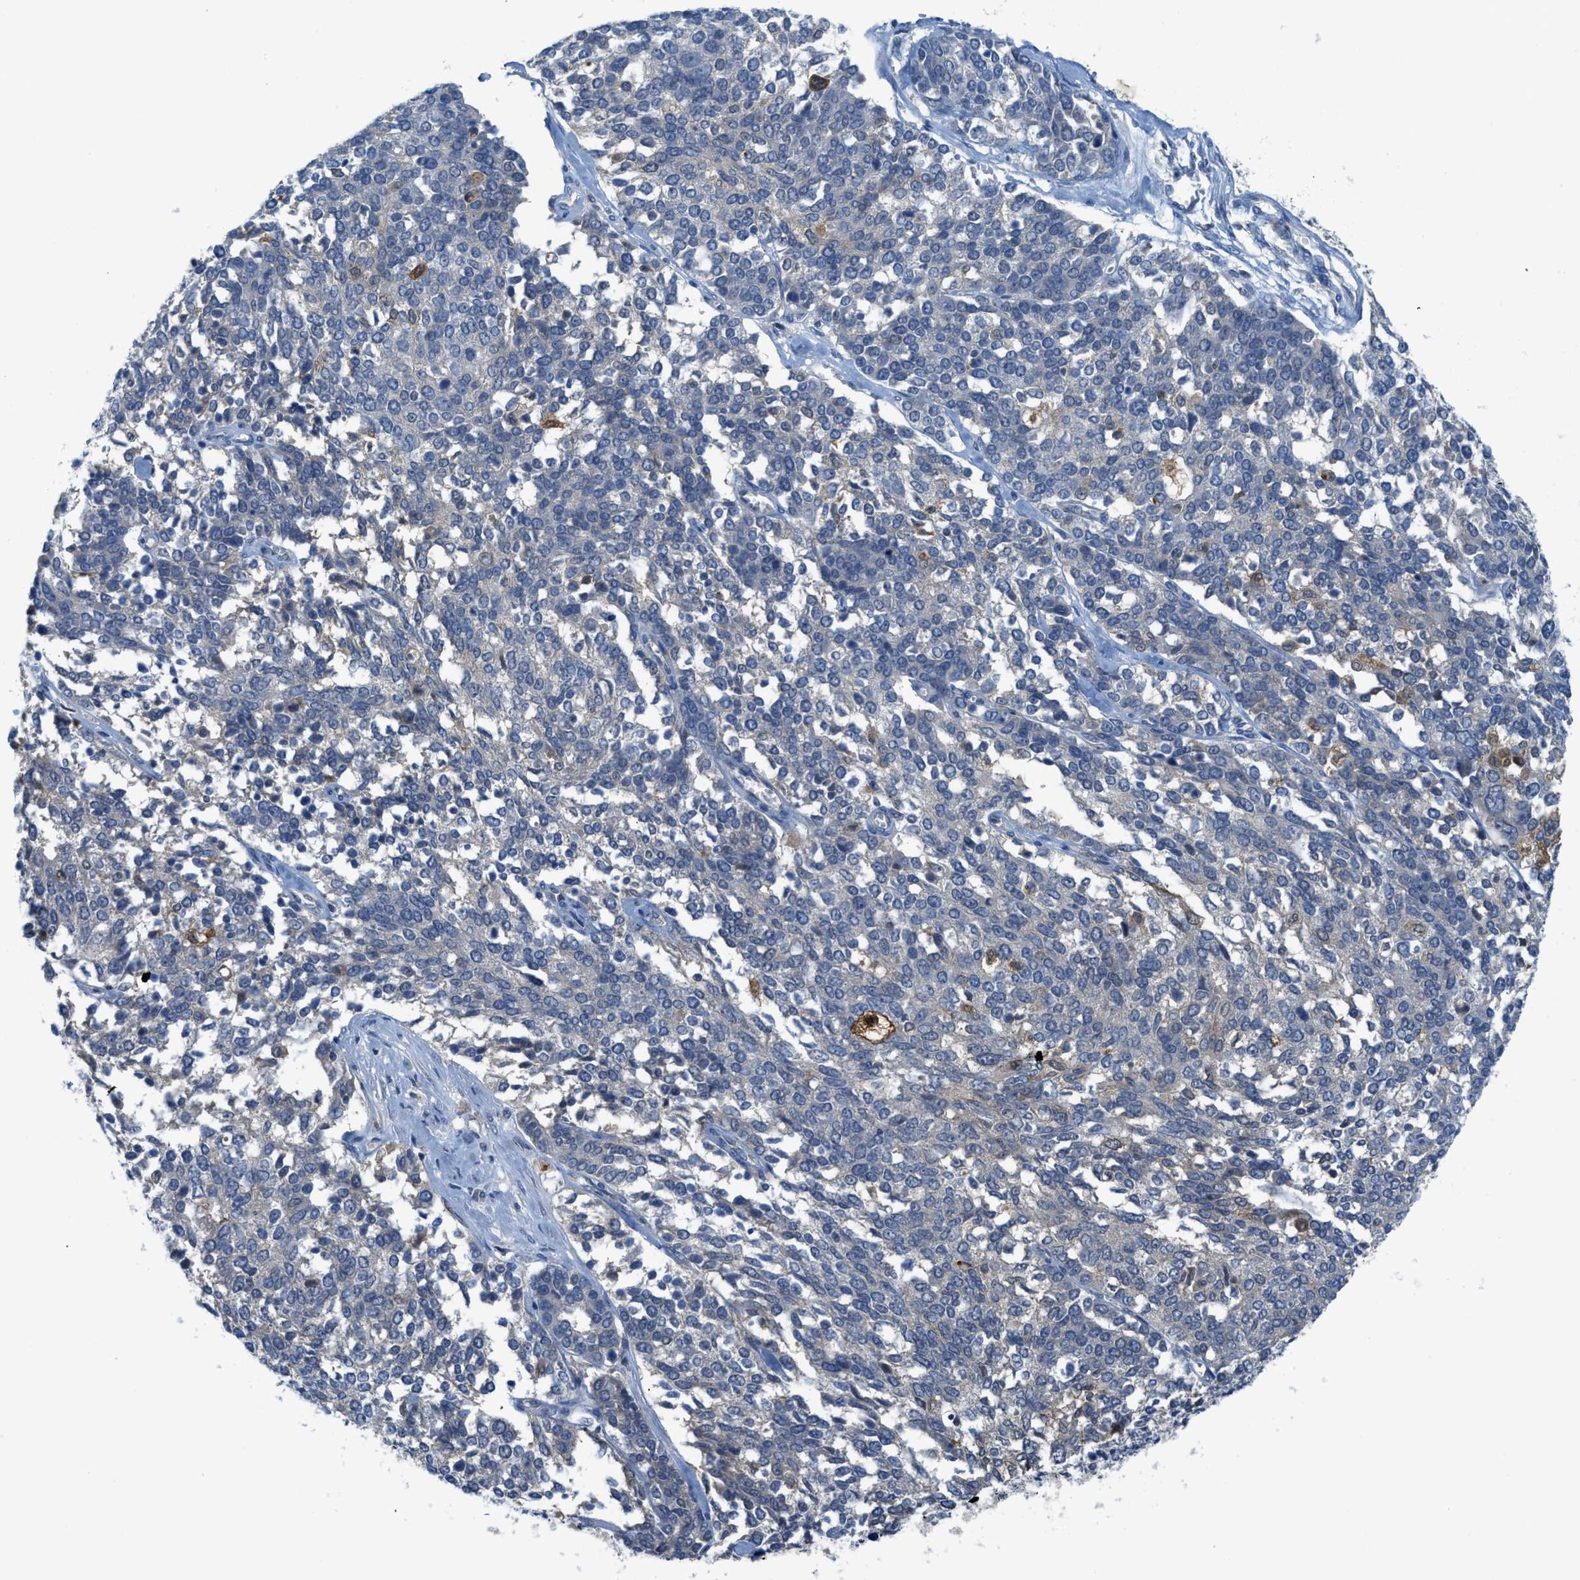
{"staining": {"intensity": "negative", "quantity": "none", "location": "none"}, "tissue": "ovarian cancer", "cell_type": "Tumor cells", "image_type": "cancer", "snomed": [{"axis": "morphology", "description": "Cystadenocarcinoma, serous, NOS"}, {"axis": "topography", "description": "Ovary"}], "caption": "This is a histopathology image of immunohistochemistry (IHC) staining of ovarian cancer (serous cystadenocarcinoma), which shows no expression in tumor cells.", "gene": "CSTB", "patient": {"sex": "female", "age": 44}}